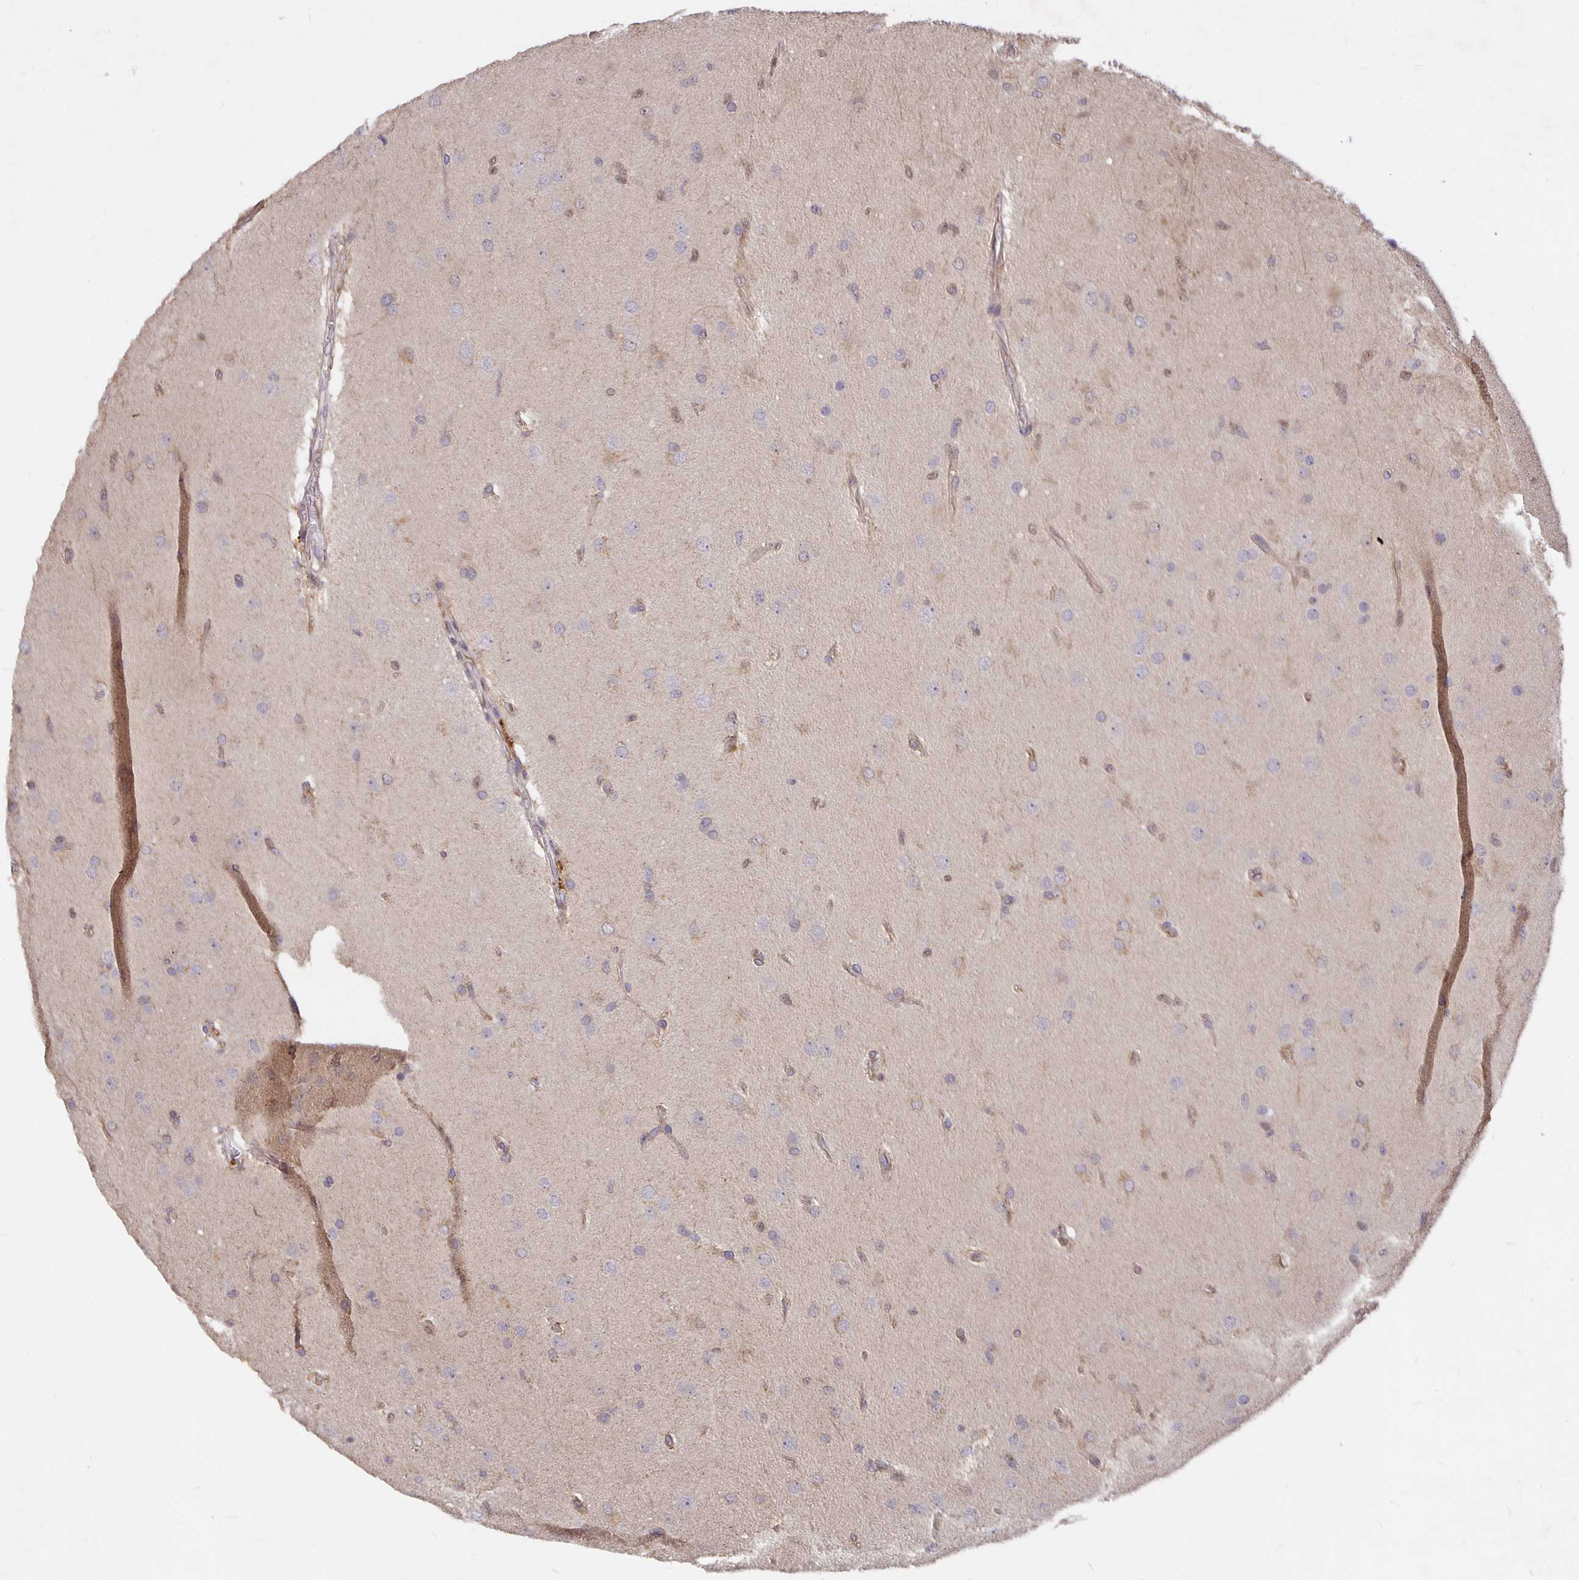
{"staining": {"intensity": "negative", "quantity": "none", "location": "none"}, "tissue": "glioma", "cell_type": "Tumor cells", "image_type": "cancer", "snomed": [{"axis": "morphology", "description": "Glioma, malignant, High grade"}, {"axis": "topography", "description": "Brain"}], "caption": "IHC of human malignant glioma (high-grade) displays no staining in tumor cells. Brightfield microscopy of immunohistochemistry stained with DAB (3,3'-diaminobenzidine) (brown) and hematoxylin (blue), captured at high magnification.", "gene": "NOG", "patient": {"sex": "male", "age": 53}}